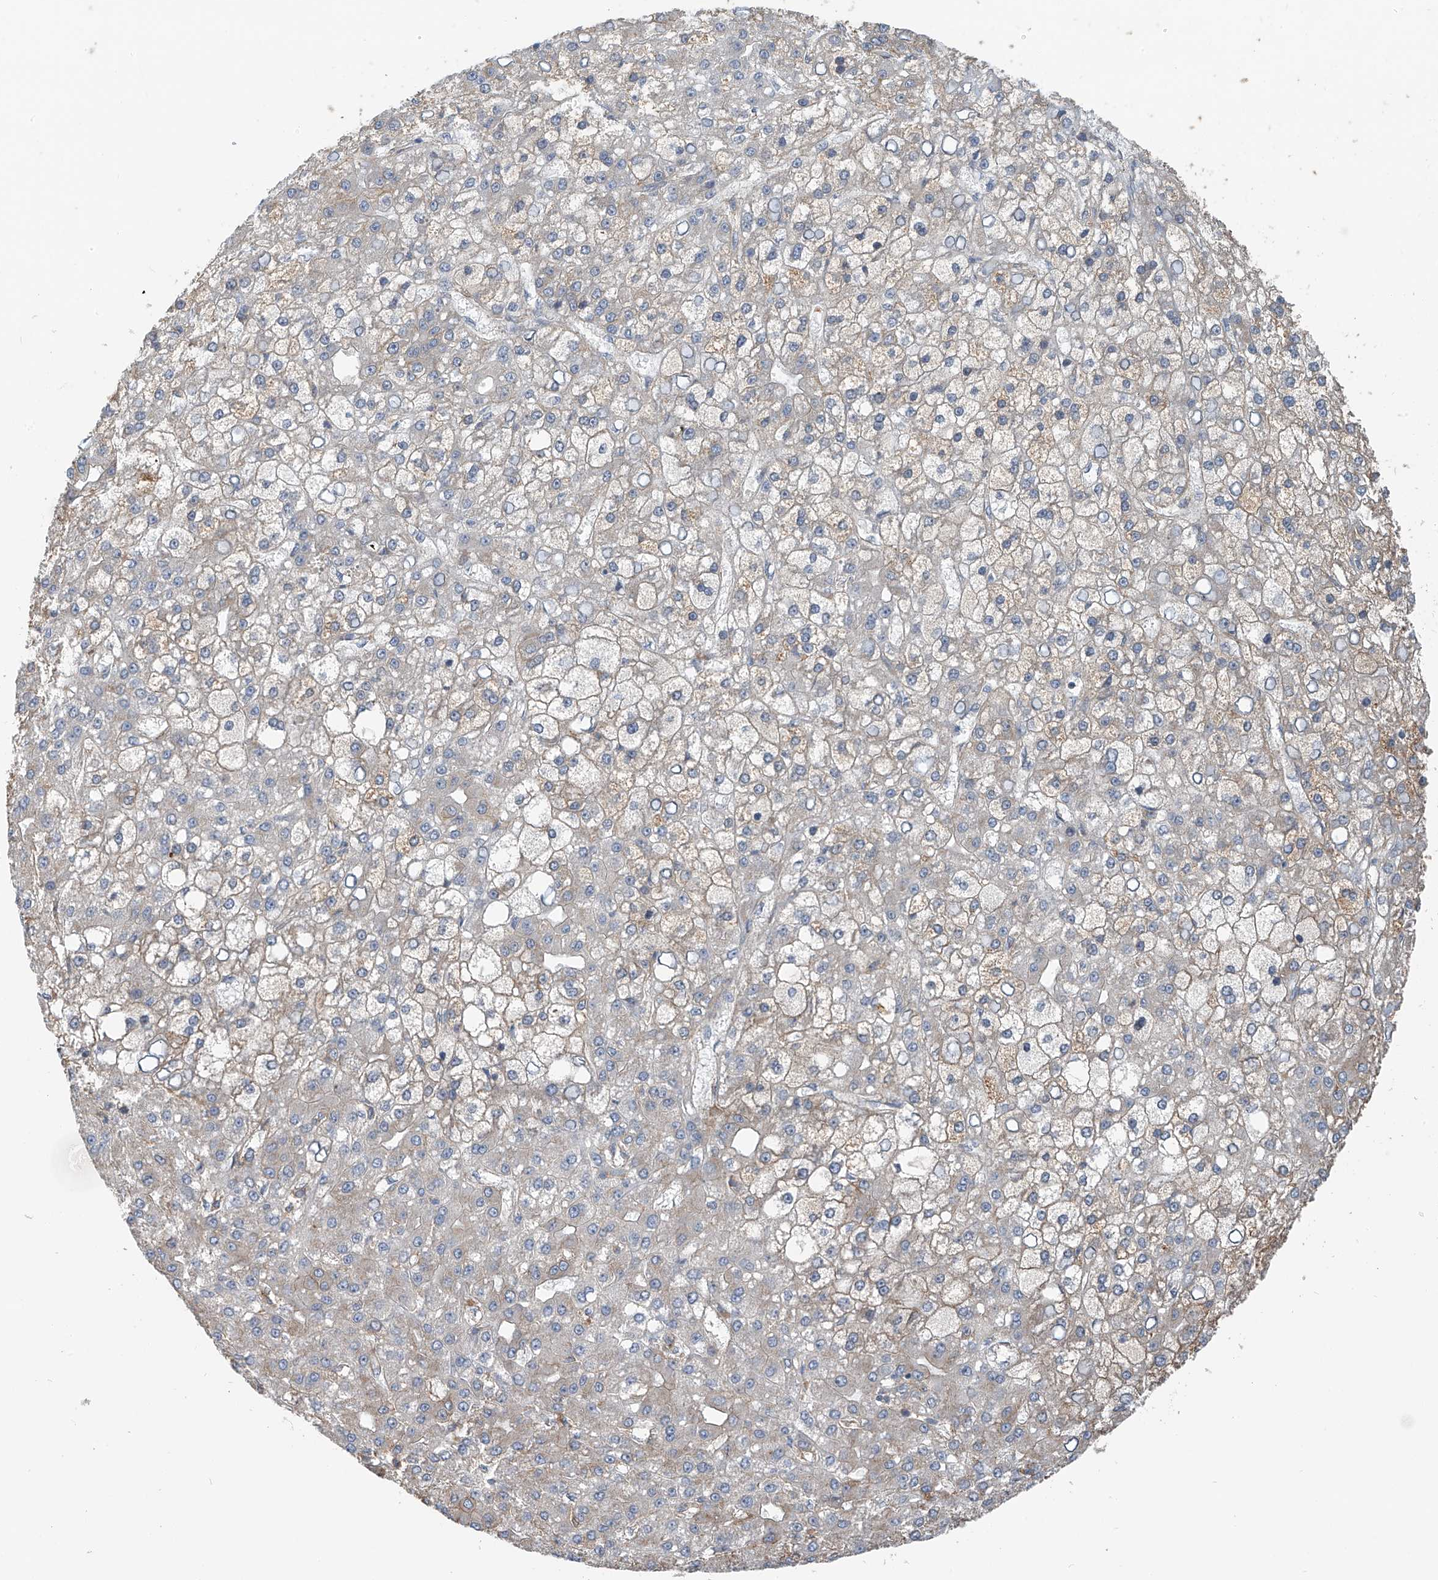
{"staining": {"intensity": "negative", "quantity": "none", "location": "none"}, "tissue": "liver cancer", "cell_type": "Tumor cells", "image_type": "cancer", "snomed": [{"axis": "morphology", "description": "Carcinoma, Hepatocellular, NOS"}, {"axis": "topography", "description": "Liver"}], "caption": "This is an IHC photomicrograph of human hepatocellular carcinoma (liver). There is no expression in tumor cells.", "gene": "ZNF189", "patient": {"sex": "male", "age": 67}}